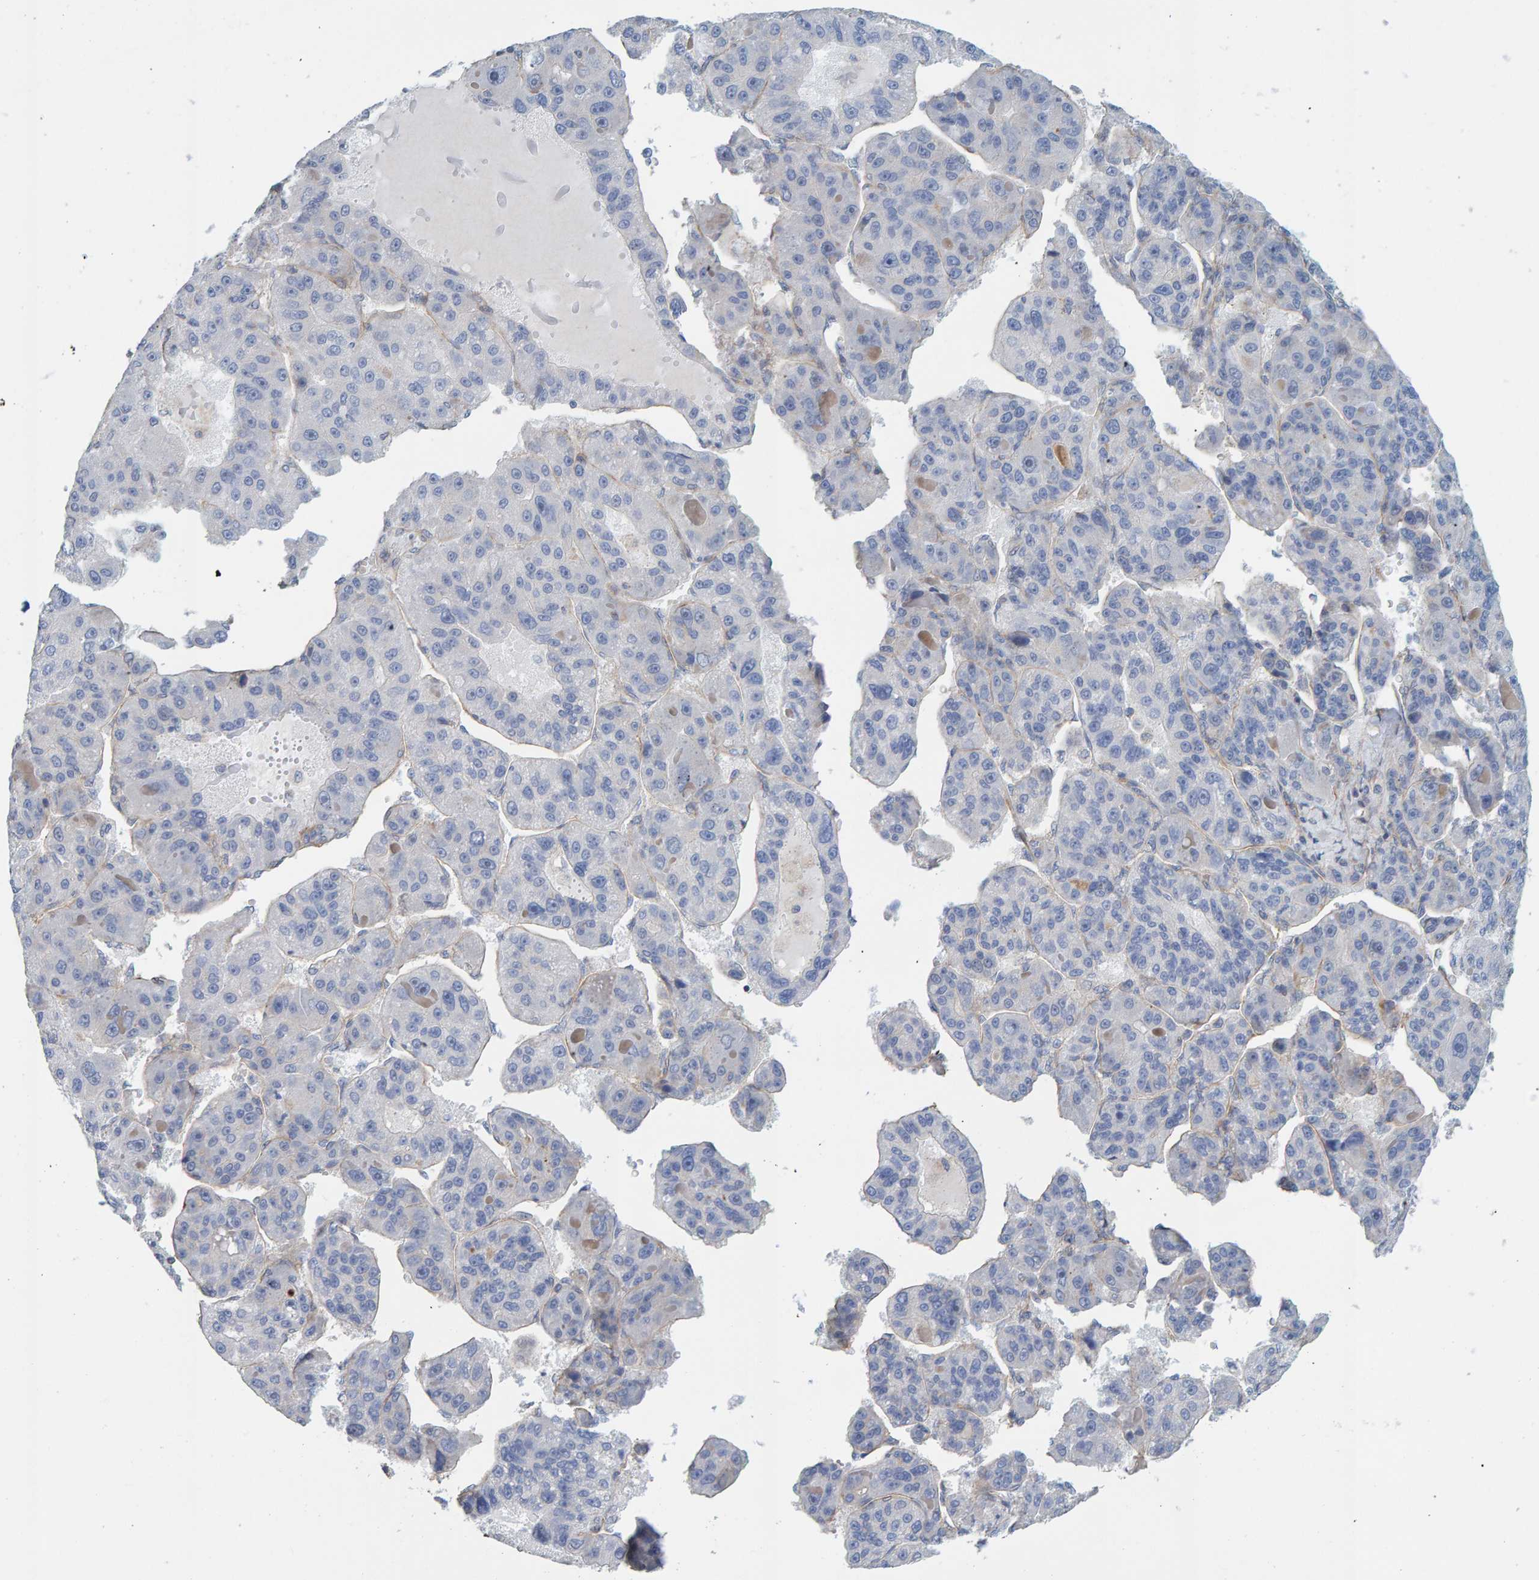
{"staining": {"intensity": "negative", "quantity": "none", "location": "none"}, "tissue": "liver cancer", "cell_type": "Tumor cells", "image_type": "cancer", "snomed": [{"axis": "morphology", "description": "Carcinoma, Hepatocellular, NOS"}, {"axis": "topography", "description": "Liver"}], "caption": "An image of human liver hepatocellular carcinoma is negative for staining in tumor cells.", "gene": "RGP1", "patient": {"sex": "male", "age": 76}}